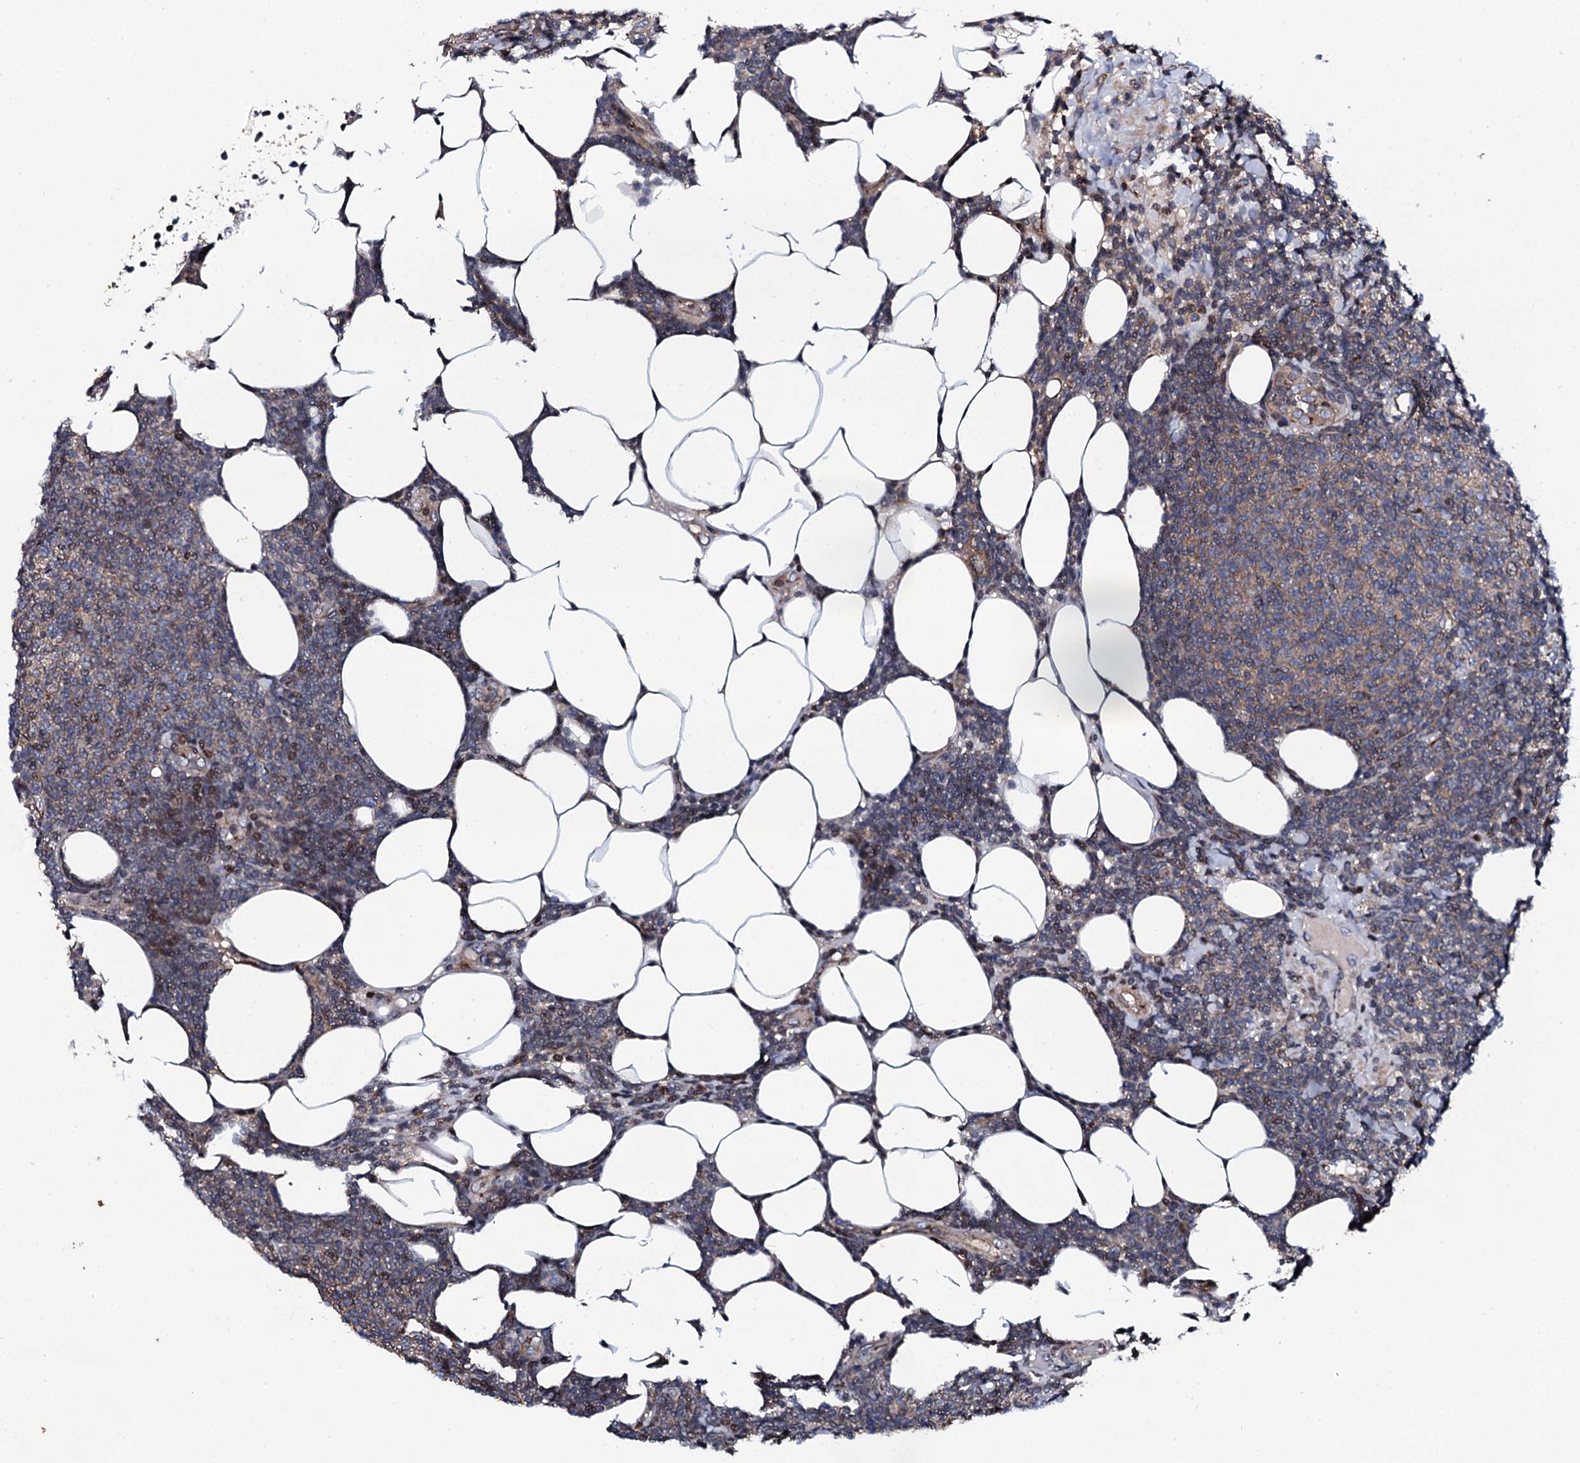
{"staining": {"intensity": "weak", "quantity": "<25%", "location": "cytoplasmic/membranous"}, "tissue": "lymphoma", "cell_type": "Tumor cells", "image_type": "cancer", "snomed": [{"axis": "morphology", "description": "Malignant lymphoma, non-Hodgkin's type, Low grade"}, {"axis": "topography", "description": "Lymph node"}], "caption": "High magnification brightfield microscopy of low-grade malignant lymphoma, non-Hodgkin's type stained with DAB (3,3'-diaminobenzidine) (brown) and counterstained with hematoxylin (blue): tumor cells show no significant positivity.", "gene": "PLET1", "patient": {"sex": "male", "age": 66}}